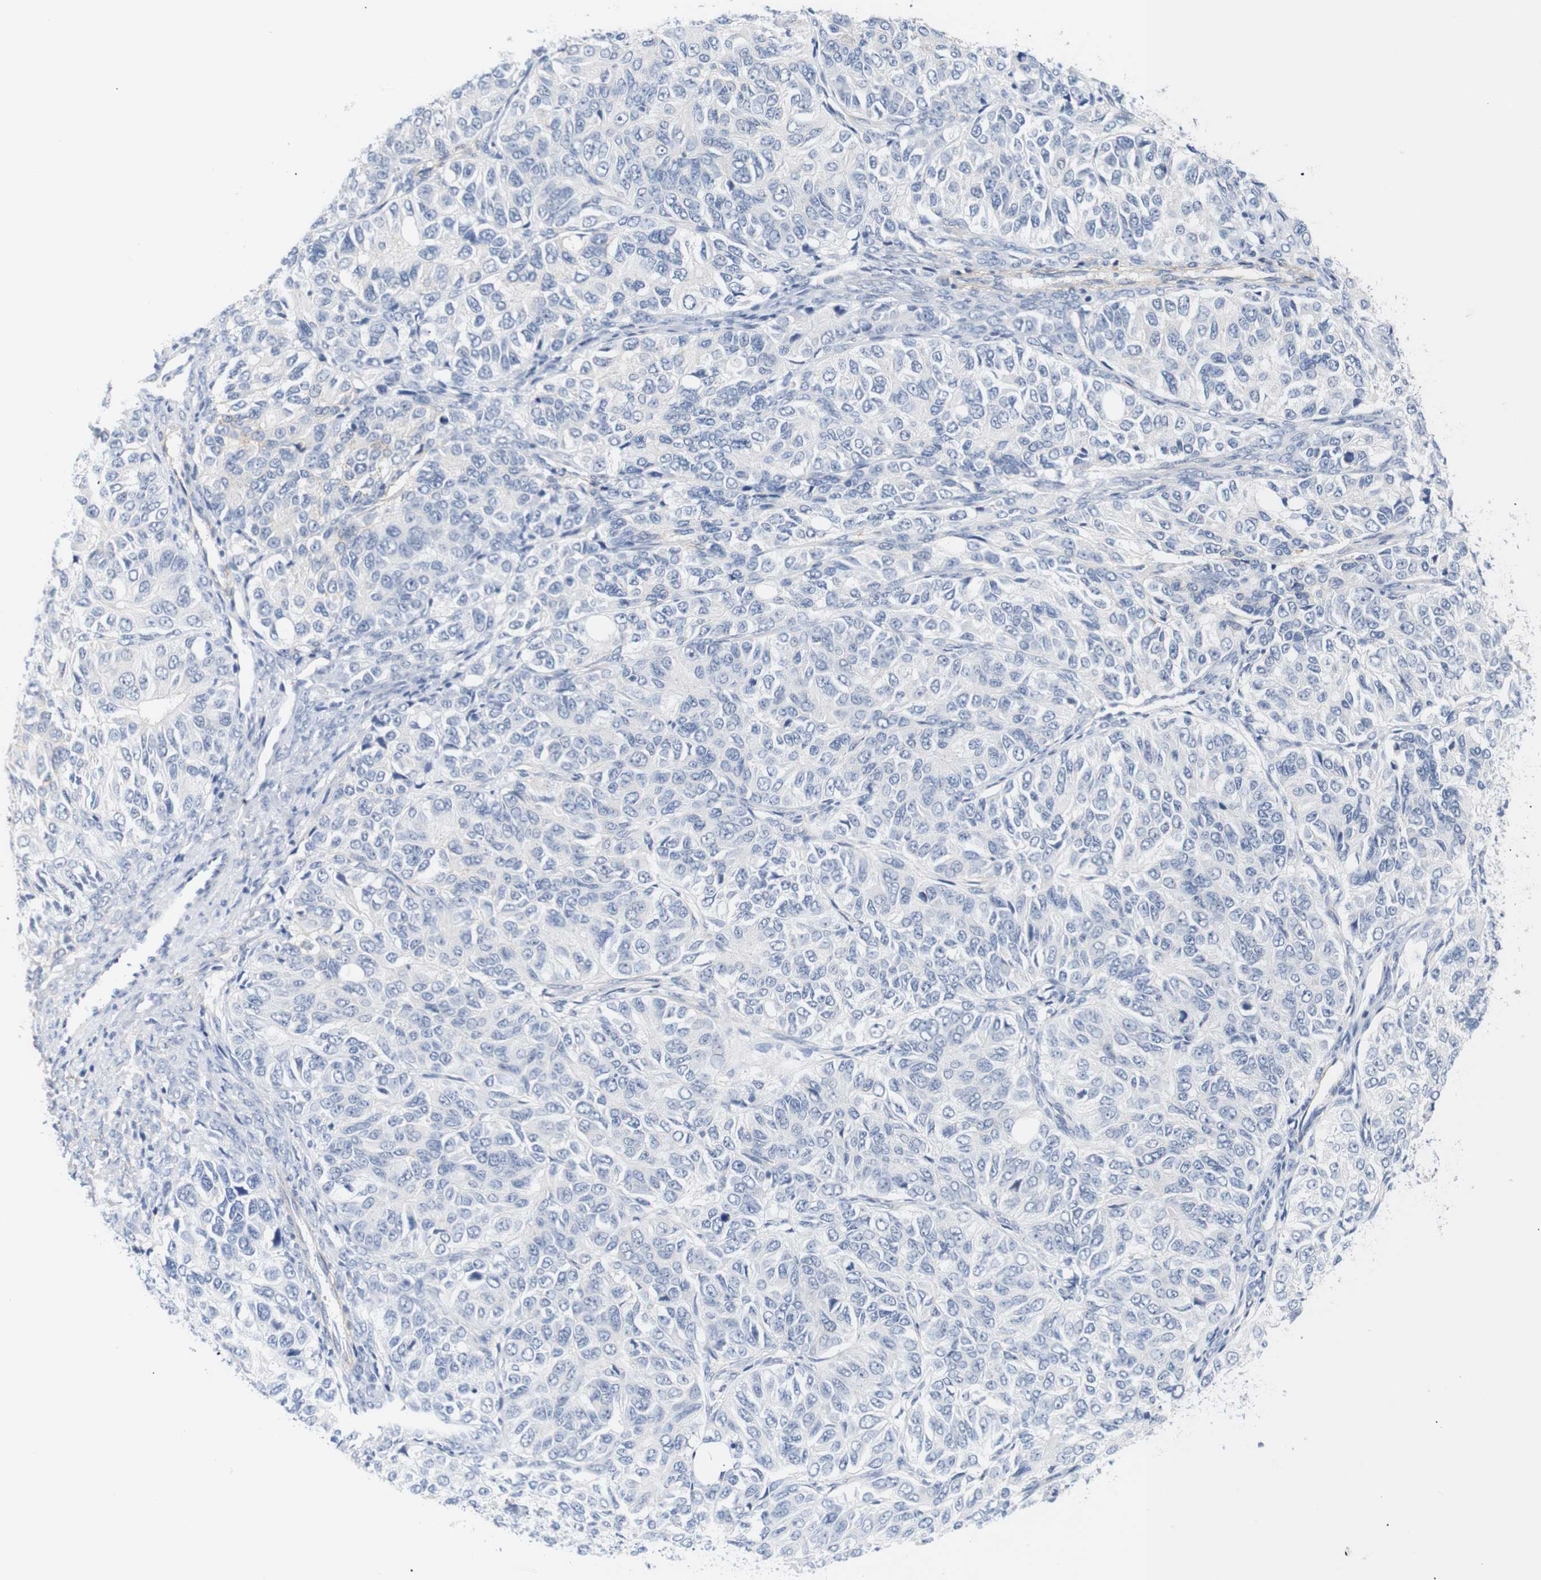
{"staining": {"intensity": "negative", "quantity": "none", "location": "none"}, "tissue": "ovarian cancer", "cell_type": "Tumor cells", "image_type": "cancer", "snomed": [{"axis": "morphology", "description": "Carcinoma, endometroid"}, {"axis": "topography", "description": "Ovary"}], "caption": "Immunohistochemistry of human ovarian cancer reveals no staining in tumor cells.", "gene": "STMN3", "patient": {"sex": "female", "age": 51}}